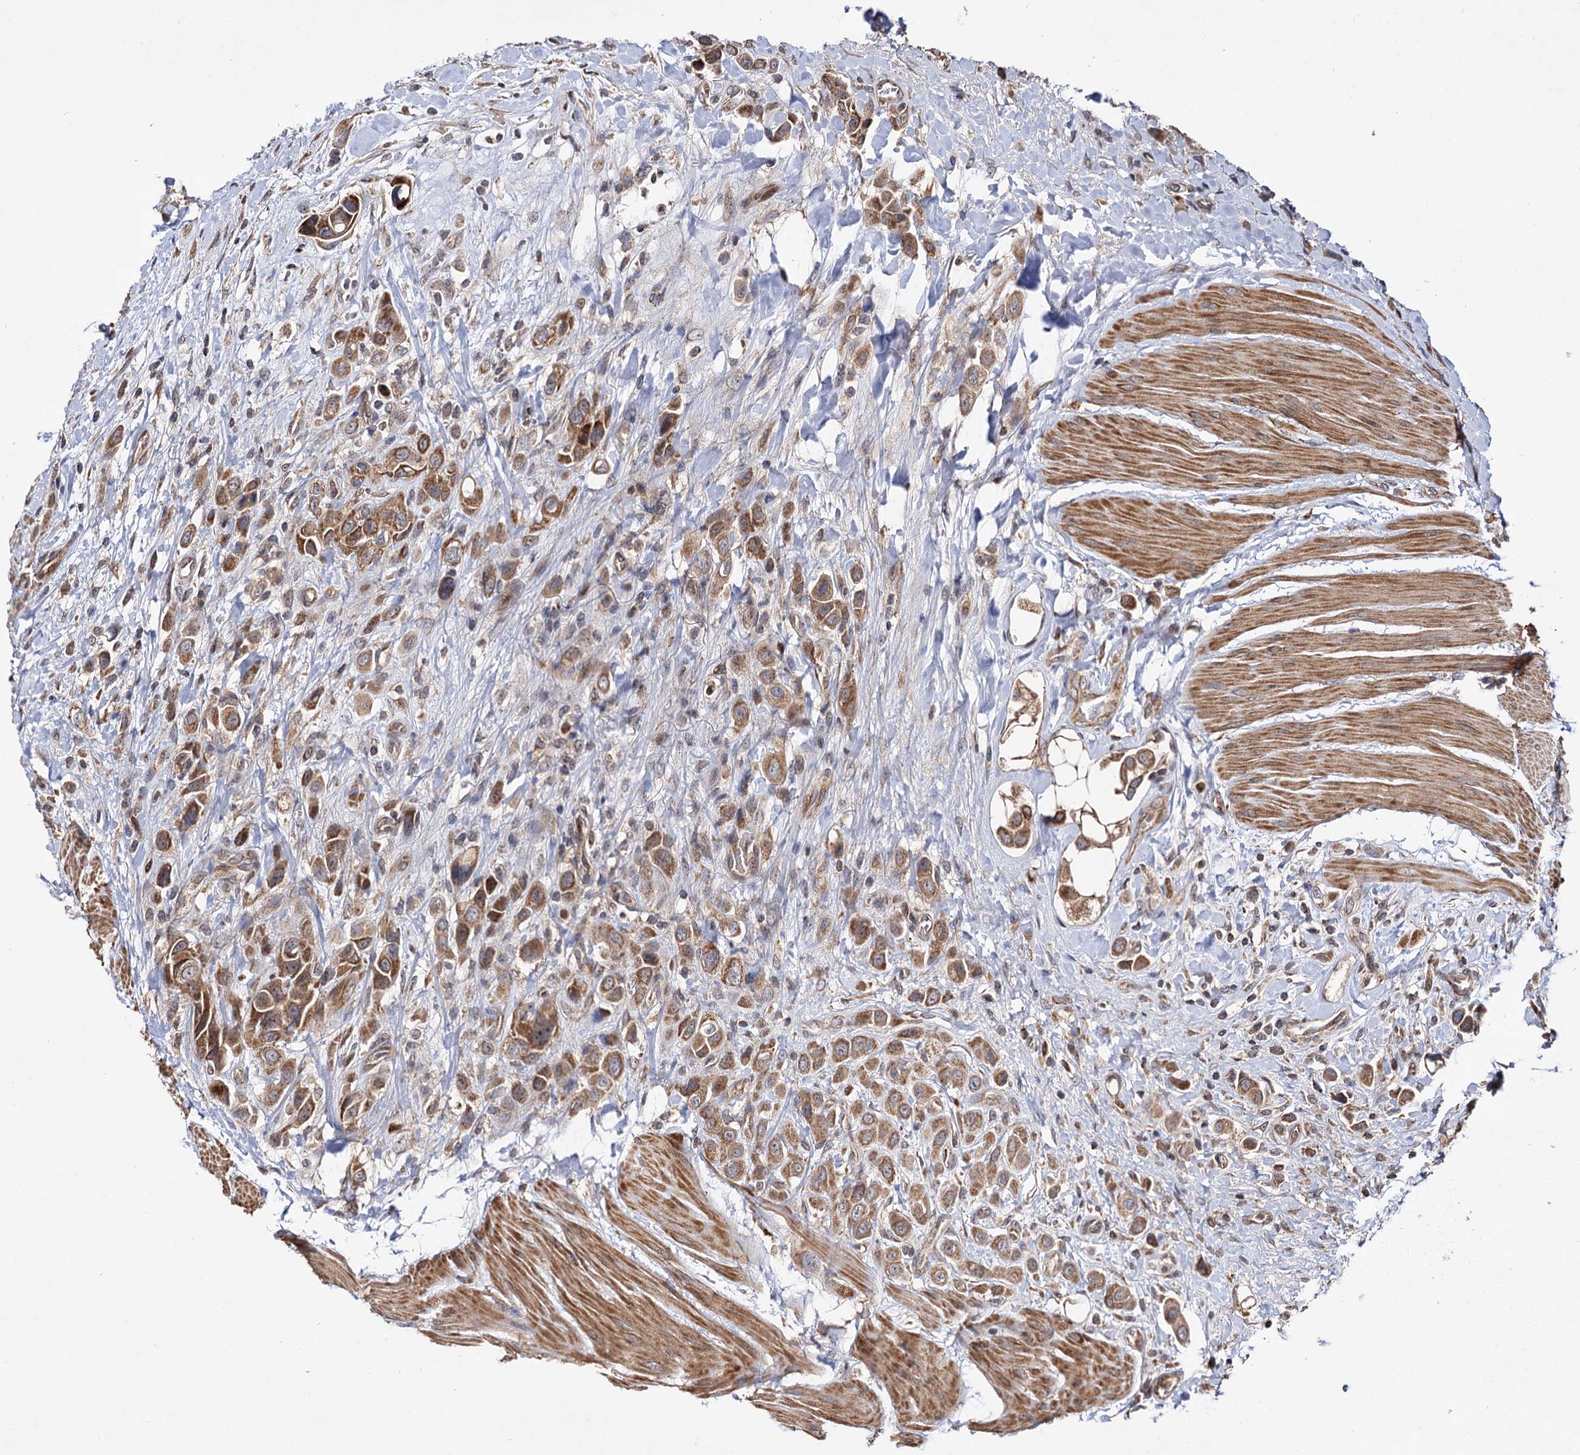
{"staining": {"intensity": "moderate", "quantity": ">75%", "location": "cytoplasmic/membranous"}, "tissue": "urothelial cancer", "cell_type": "Tumor cells", "image_type": "cancer", "snomed": [{"axis": "morphology", "description": "Urothelial carcinoma, High grade"}, {"axis": "topography", "description": "Urinary bladder"}], "caption": "Urothelial cancer stained for a protein reveals moderate cytoplasmic/membranous positivity in tumor cells. (IHC, brightfield microscopy, high magnification).", "gene": "CEP76", "patient": {"sex": "male", "age": 50}}